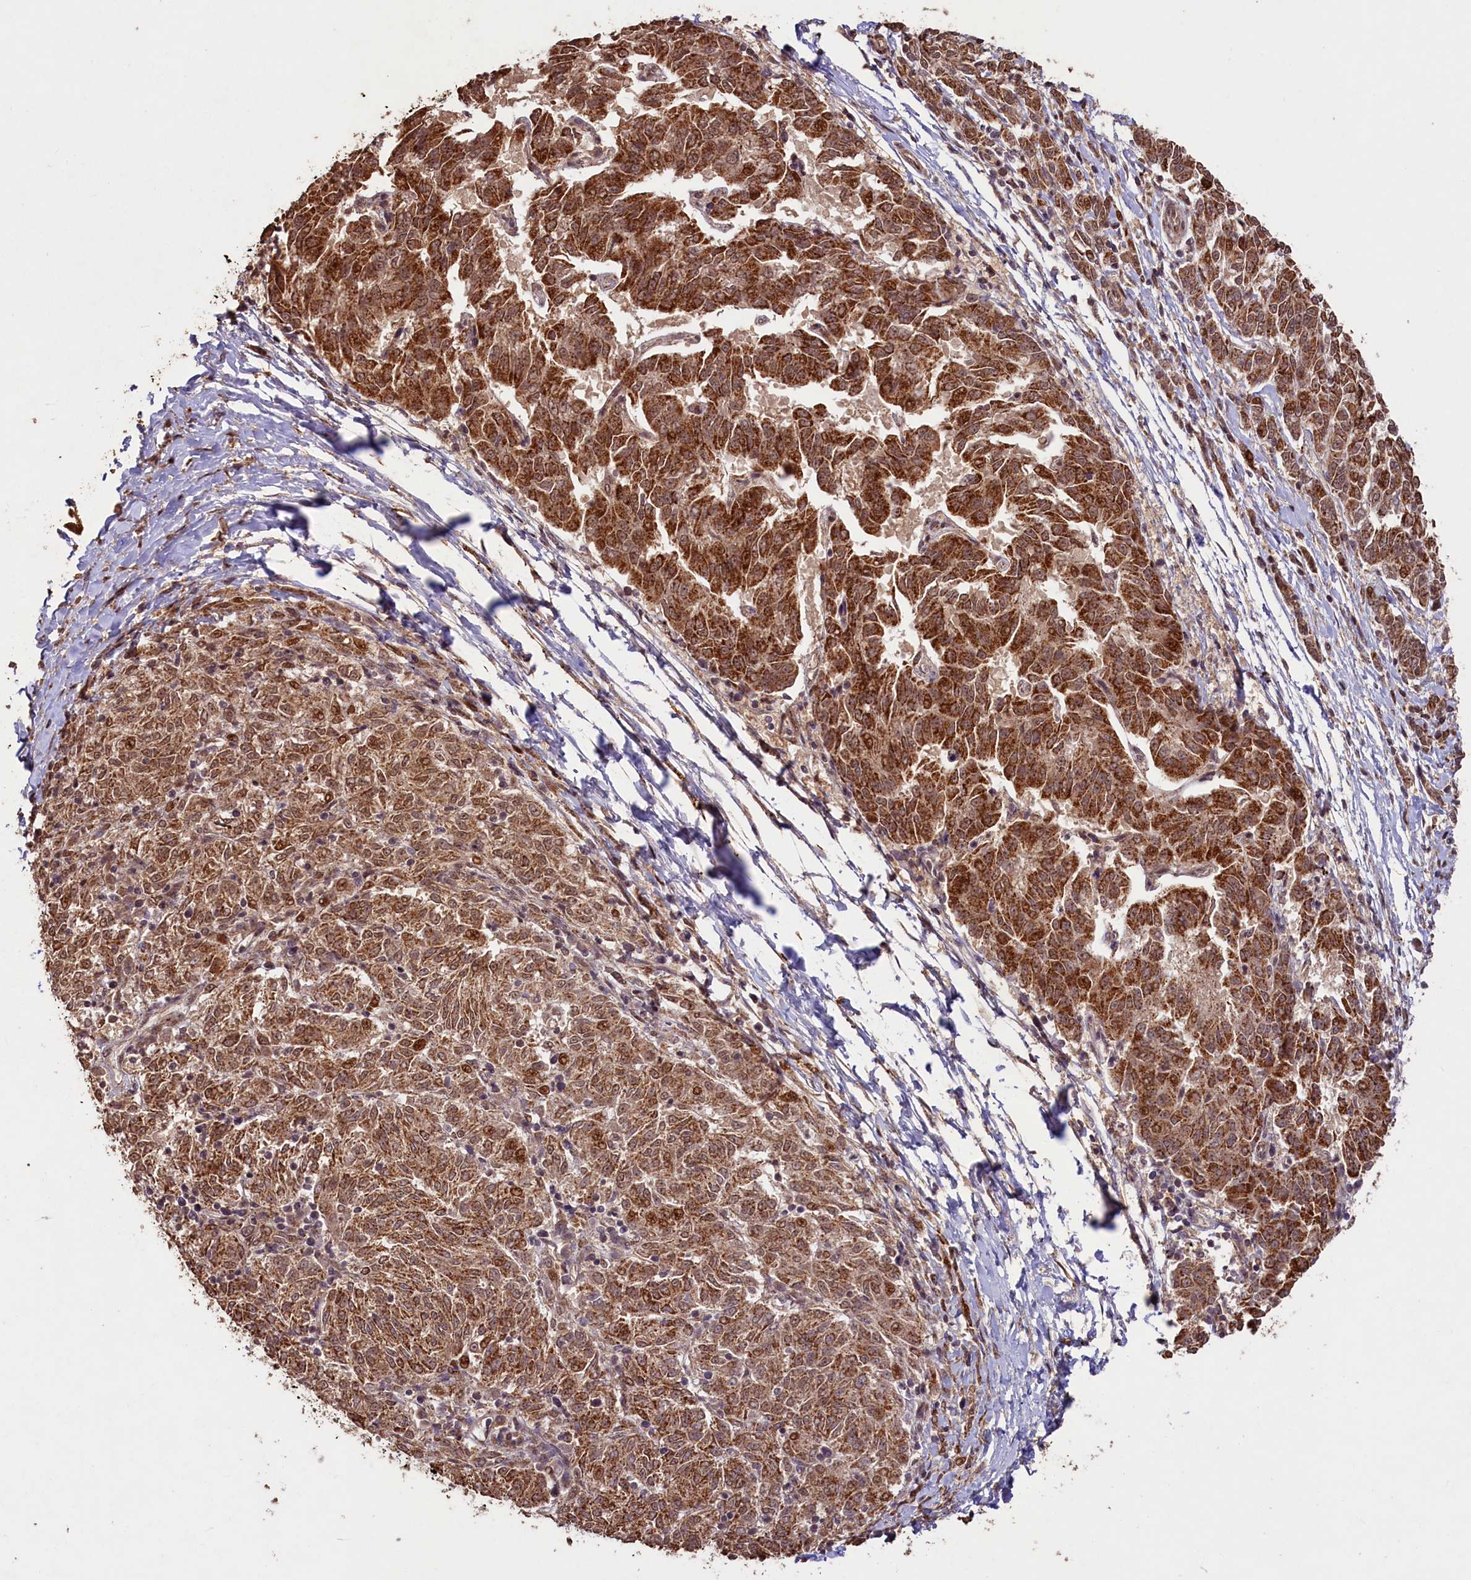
{"staining": {"intensity": "strong", "quantity": ">75%", "location": "cytoplasmic/membranous"}, "tissue": "melanoma", "cell_type": "Tumor cells", "image_type": "cancer", "snomed": [{"axis": "morphology", "description": "Malignant melanoma, NOS"}, {"axis": "topography", "description": "Skin"}], "caption": "This image exhibits malignant melanoma stained with IHC to label a protein in brown. The cytoplasmic/membranous of tumor cells show strong positivity for the protein. Nuclei are counter-stained blue.", "gene": "SHPRH", "patient": {"sex": "female", "age": 72}}